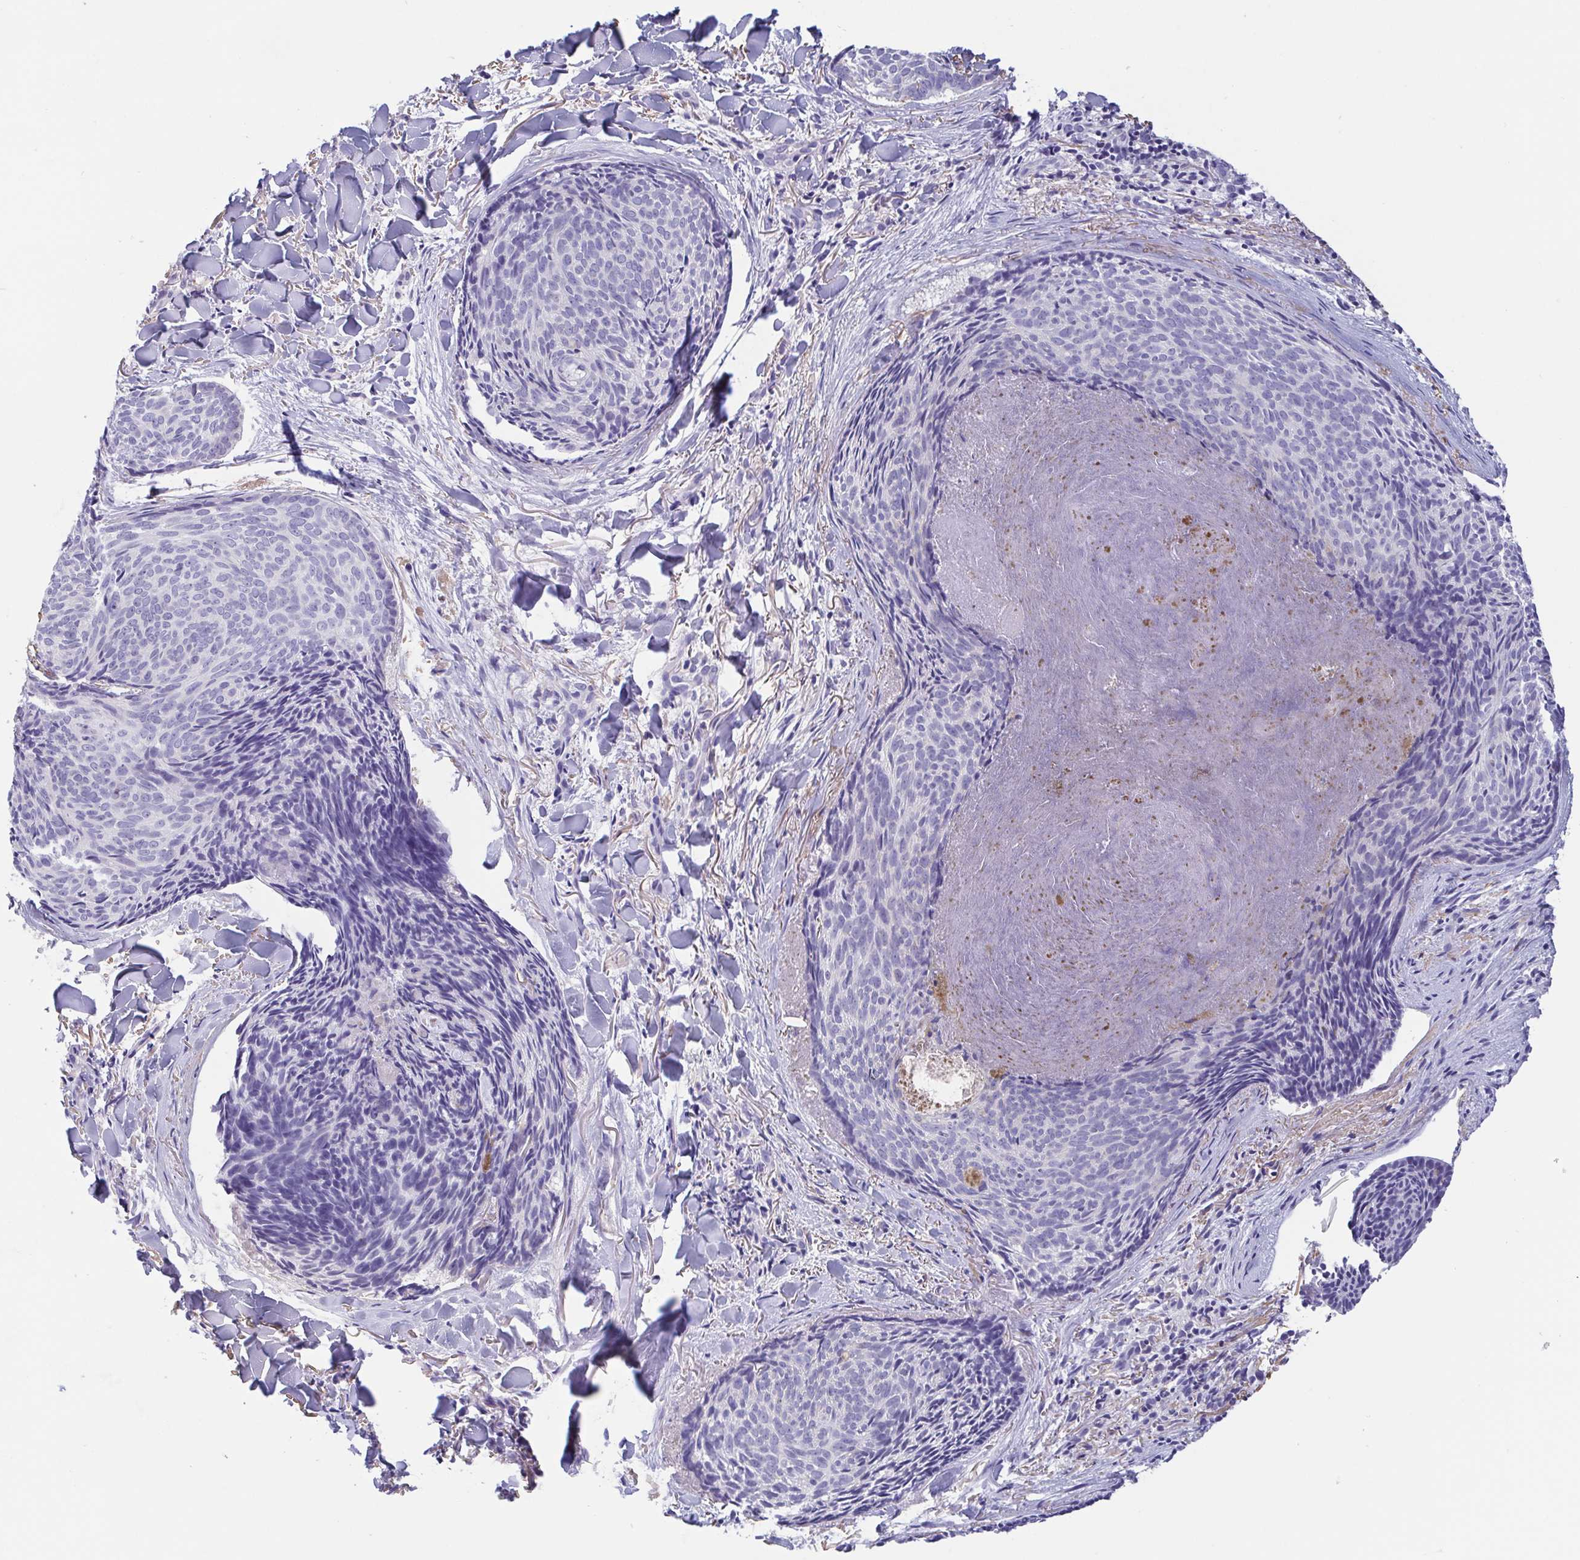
{"staining": {"intensity": "negative", "quantity": "none", "location": "none"}, "tissue": "skin cancer", "cell_type": "Tumor cells", "image_type": "cancer", "snomed": [{"axis": "morphology", "description": "Basal cell carcinoma"}, {"axis": "topography", "description": "Skin"}], "caption": "DAB immunohistochemical staining of human basal cell carcinoma (skin) exhibits no significant staining in tumor cells. (DAB immunohistochemistry visualized using brightfield microscopy, high magnification).", "gene": "TREH", "patient": {"sex": "female", "age": 82}}